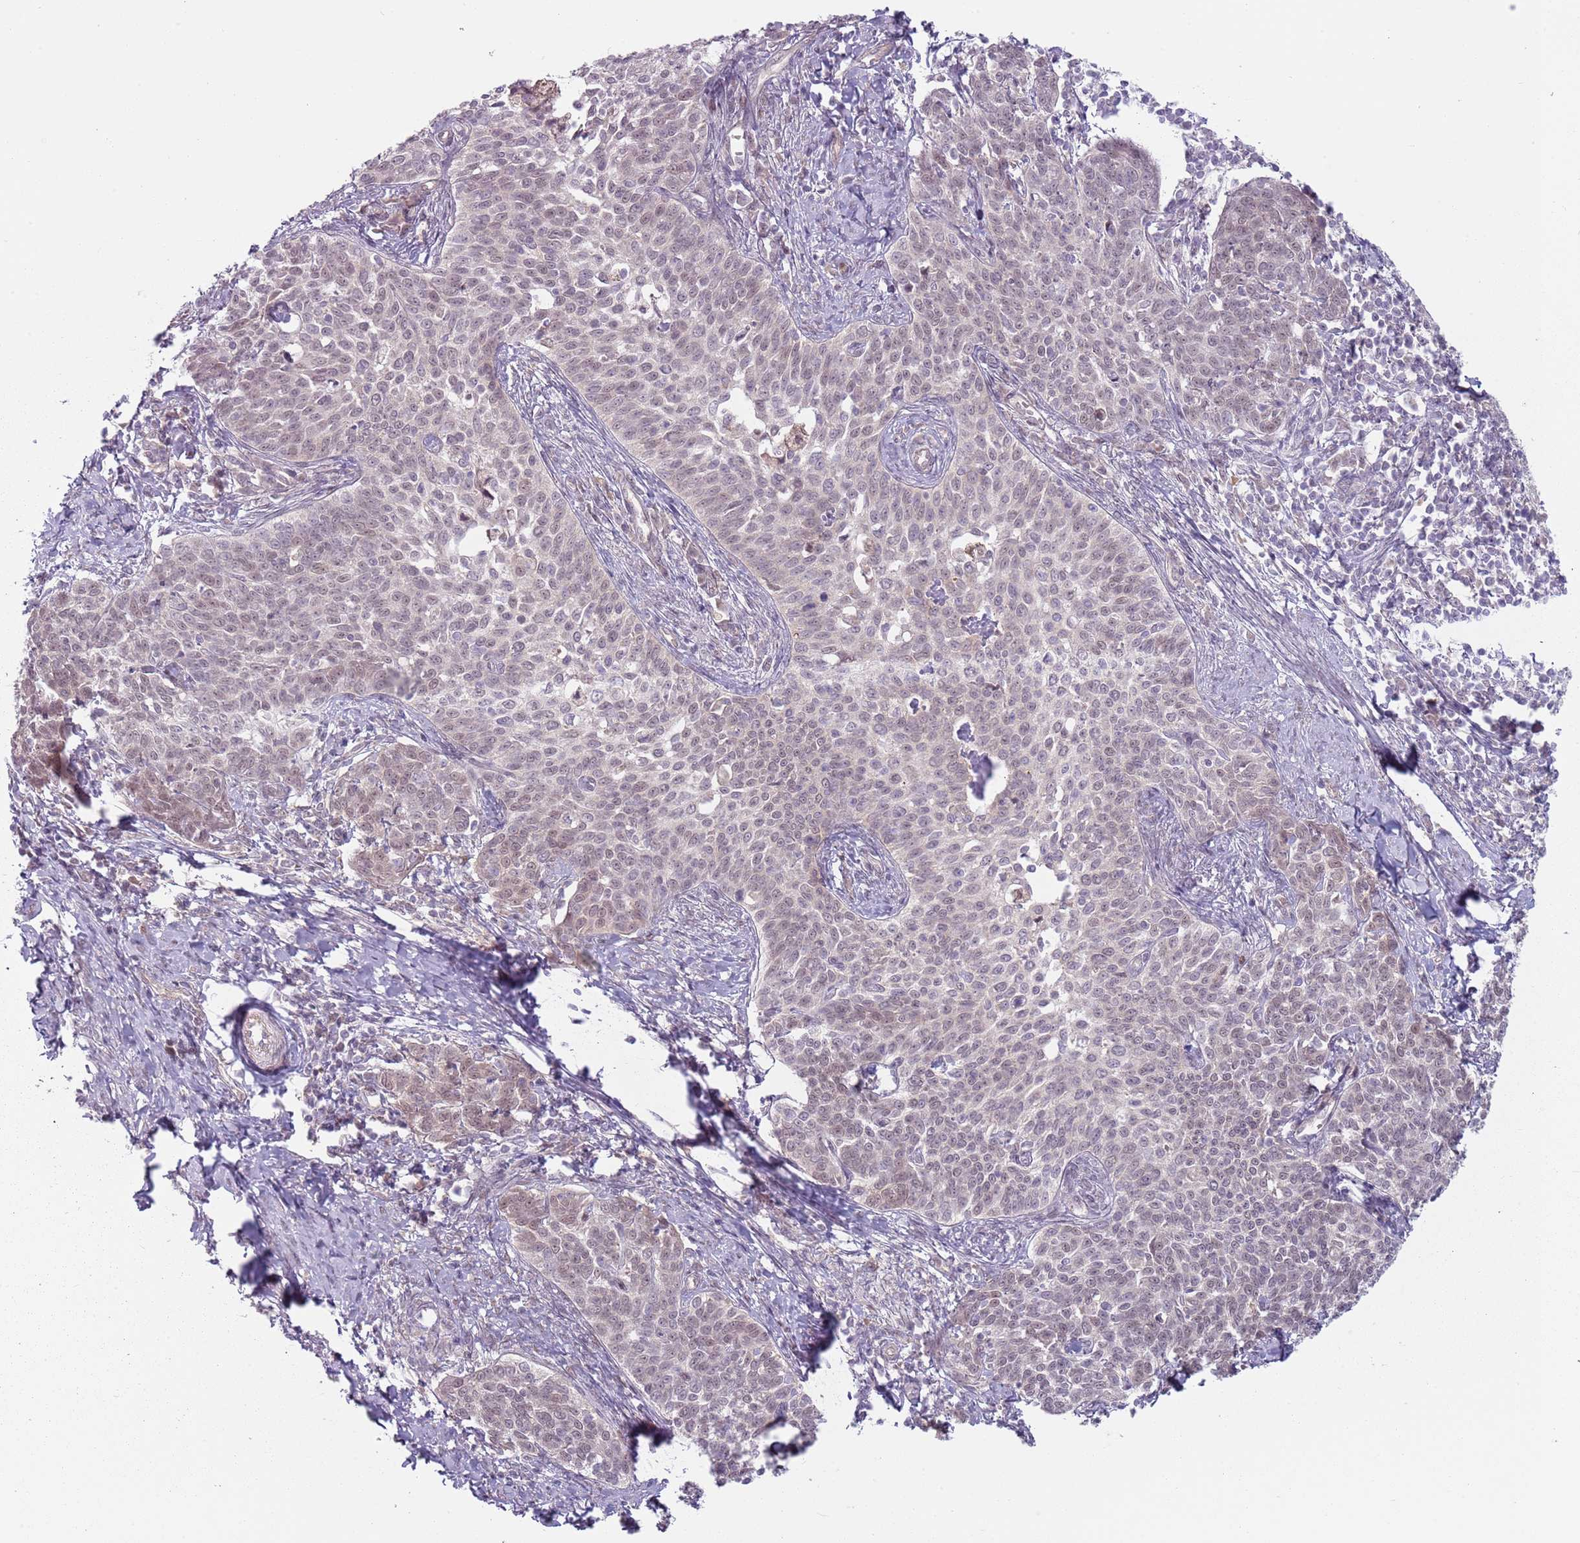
{"staining": {"intensity": "weak", "quantity": "25%-75%", "location": "nuclear"}, "tissue": "cervical cancer", "cell_type": "Tumor cells", "image_type": "cancer", "snomed": [{"axis": "morphology", "description": "Squamous cell carcinoma, NOS"}, {"axis": "topography", "description": "Cervix"}], "caption": "Immunohistochemistry (IHC) of human cervical squamous cell carcinoma demonstrates low levels of weak nuclear expression in approximately 25%-75% of tumor cells.", "gene": "ADGRG1", "patient": {"sex": "female", "age": 39}}